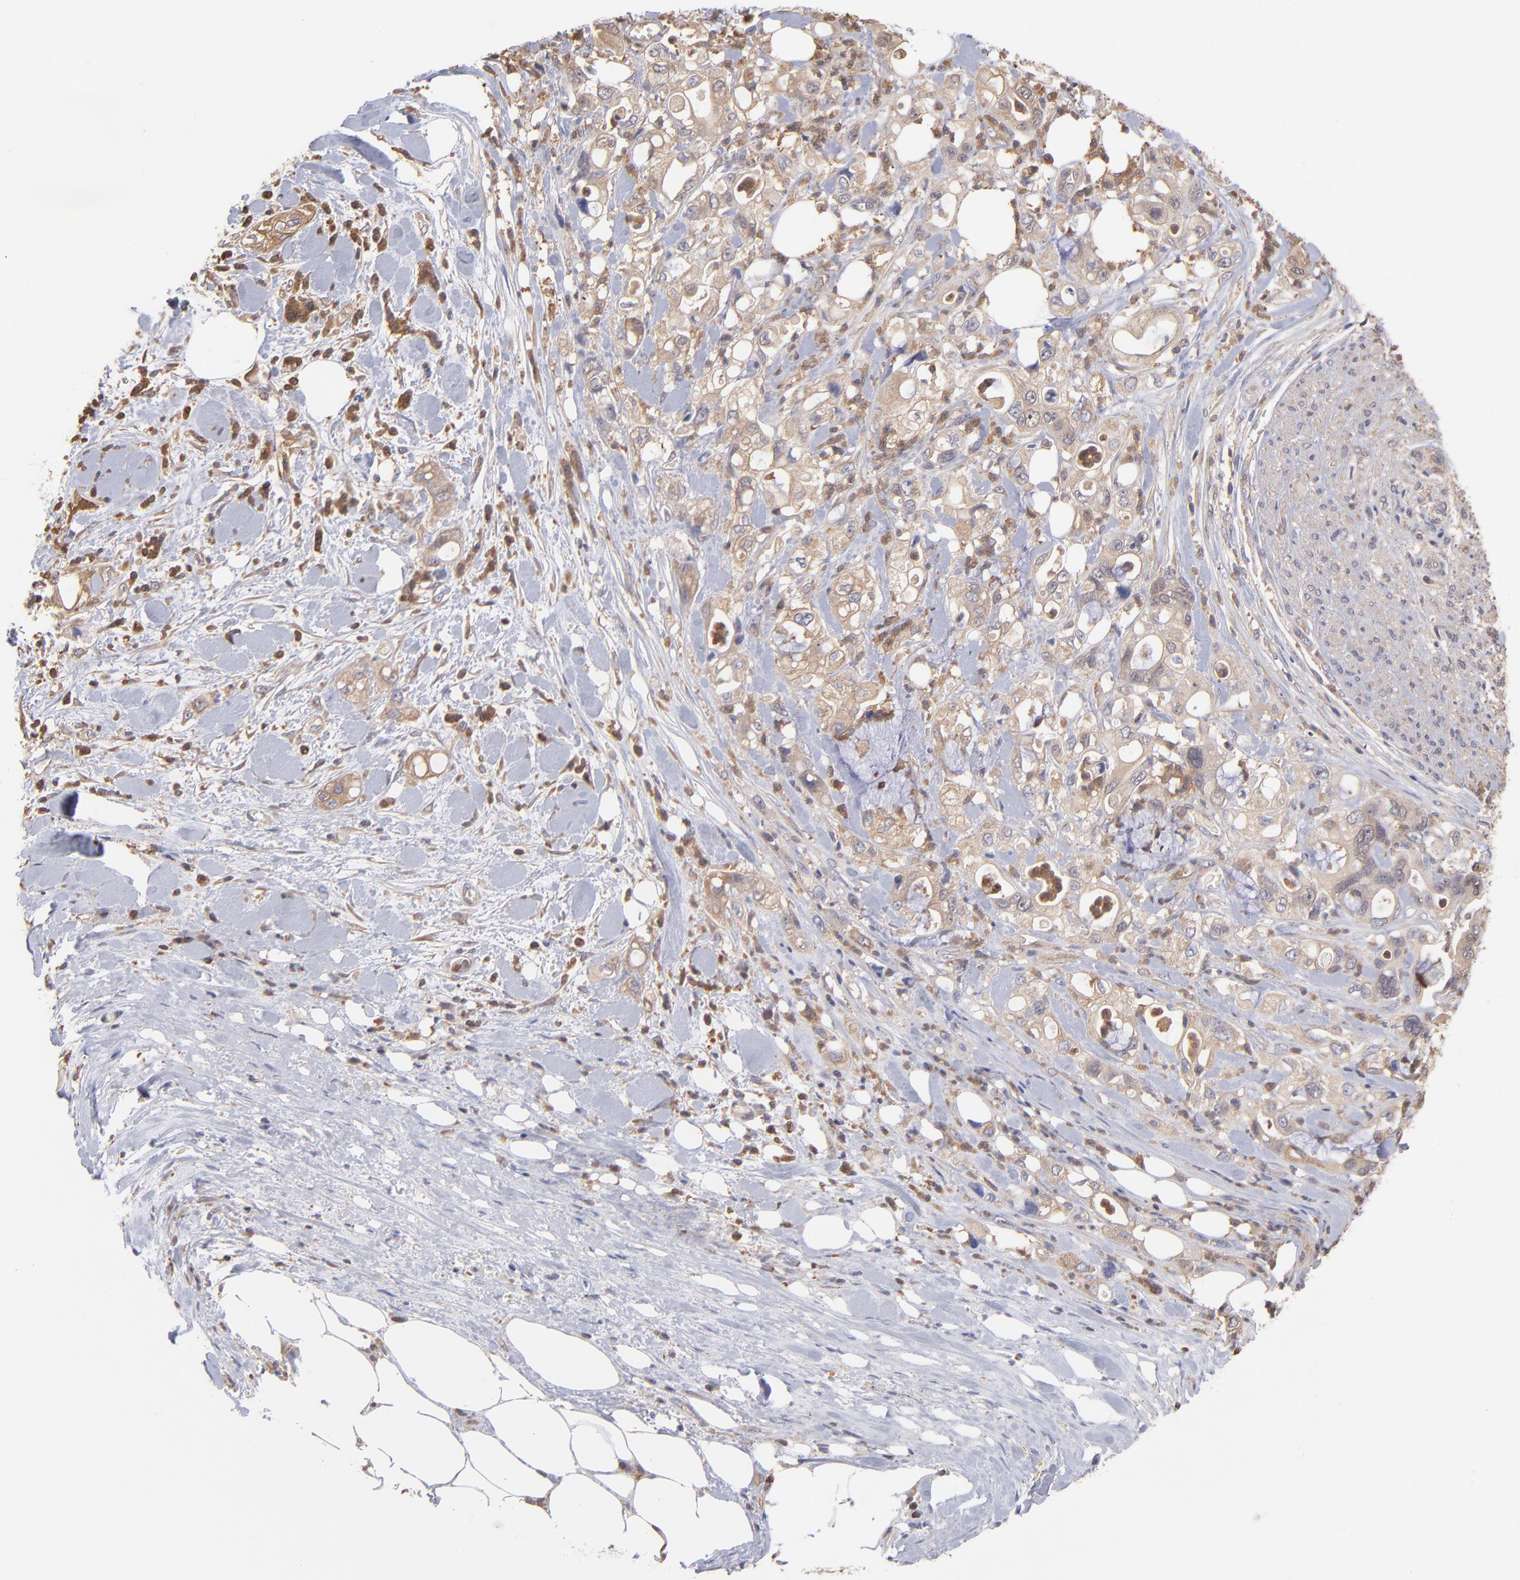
{"staining": {"intensity": "moderate", "quantity": ">75%", "location": "cytoplasmic/membranous"}, "tissue": "pancreatic cancer", "cell_type": "Tumor cells", "image_type": "cancer", "snomed": [{"axis": "morphology", "description": "Adenocarcinoma, NOS"}, {"axis": "topography", "description": "Pancreas"}], "caption": "Approximately >75% of tumor cells in human pancreatic adenocarcinoma demonstrate moderate cytoplasmic/membranous protein positivity as visualized by brown immunohistochemical staining.", "gene": "MAP2K2", "patient": {"sex": "male", "age": 70}}